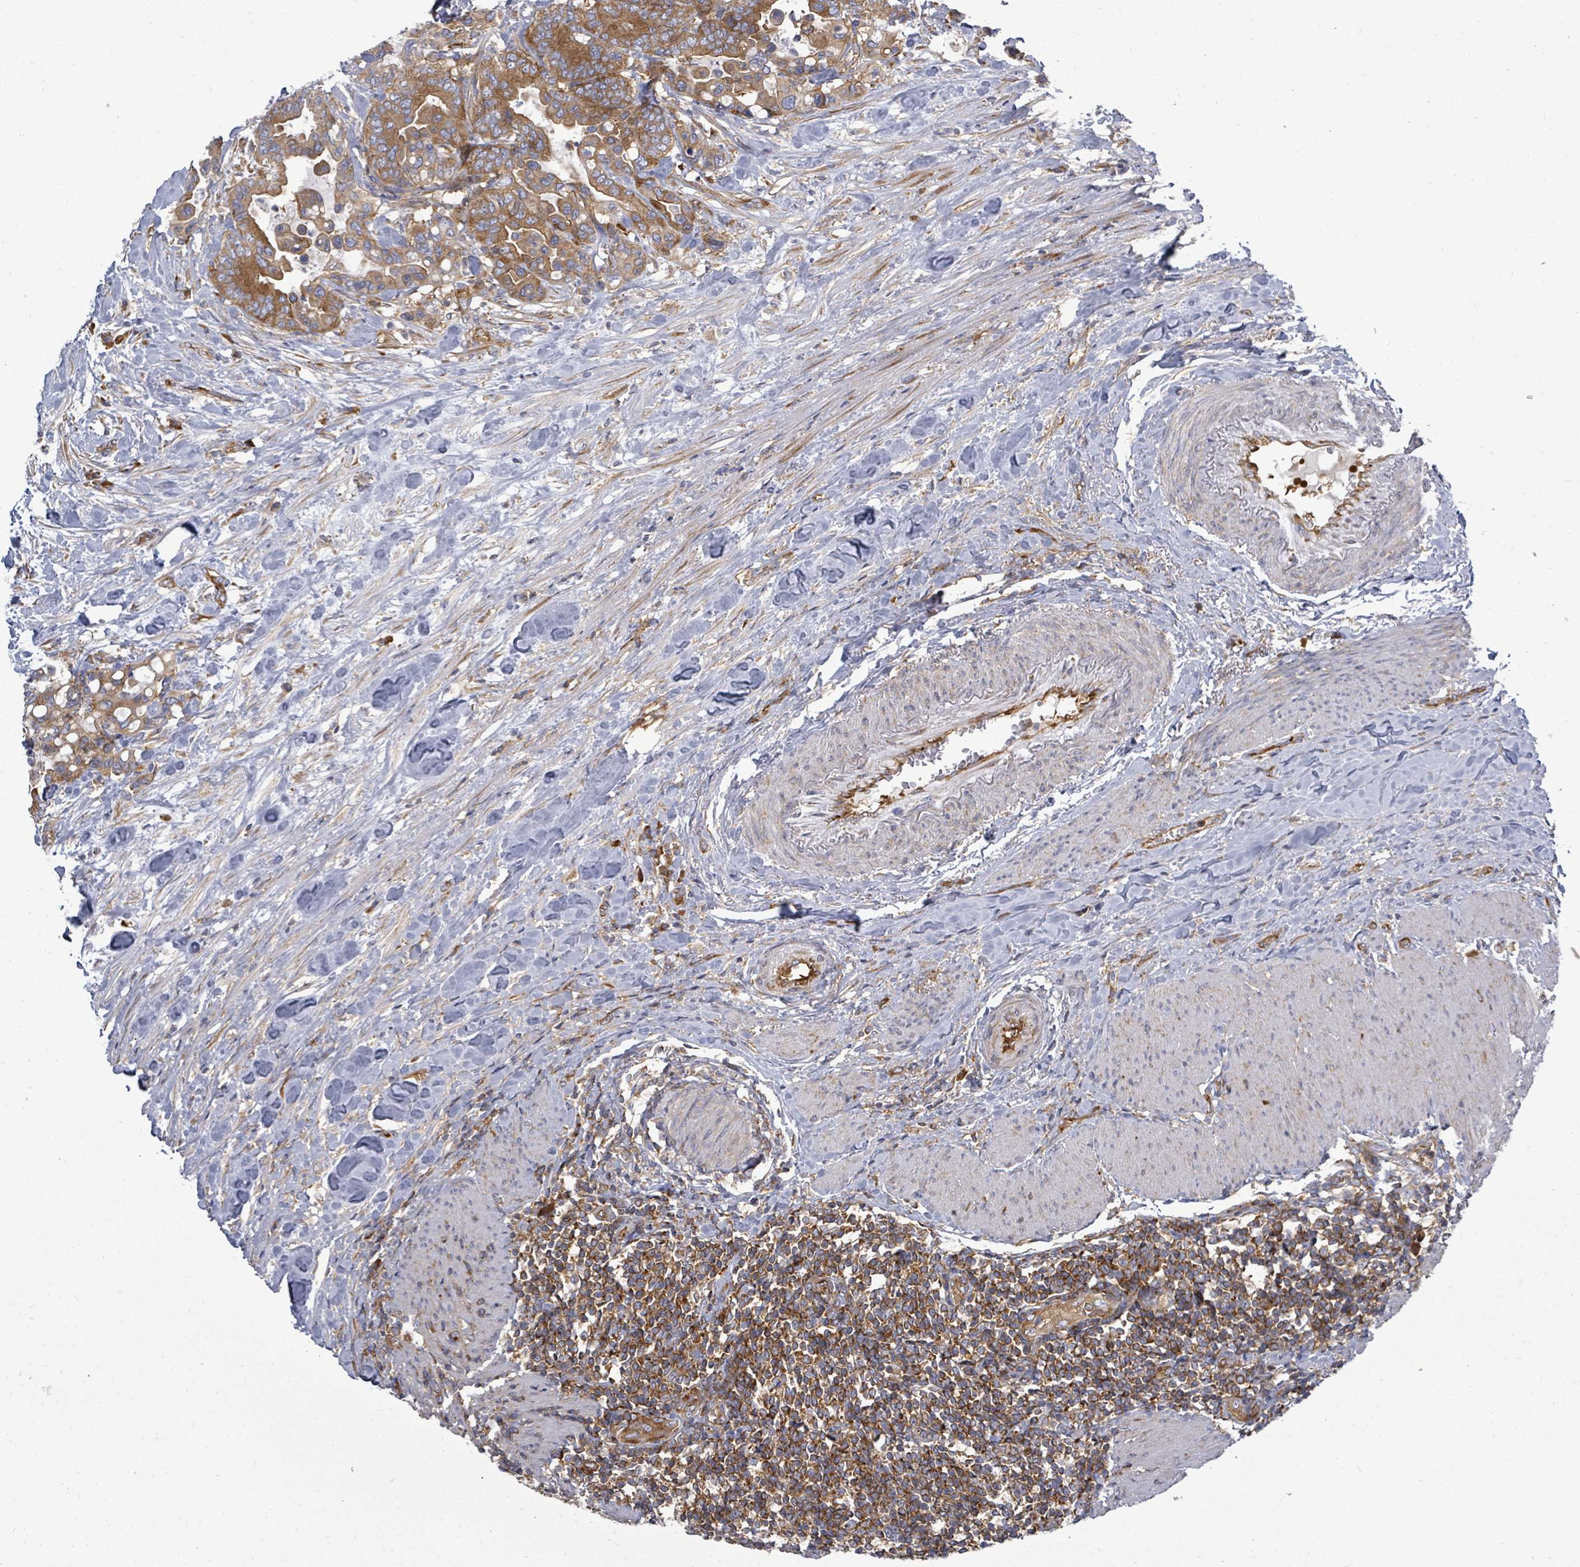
{"staining": {"intensity": "moderate", "quantity": ">75%", "location": "cytoplasmic/membranous"}, "tissue": "colorectal cancer", "cell_type": "Tumor cells", "image_type": "cancer", "snomed": [{"axis": "morphology", "description": "Adenocarcinoma, NOS"}, {"axis": "topography", "description": "Colon"}], "caption": "Adenocarcinoma (colorectal) was stained to show a protein in brown. There is medium levels of moderate cytoplasmic/membranous staining in about >75% of tumor cells.", "gene": "EIF3C", "patient": {"sex": "male", "age": 82}}